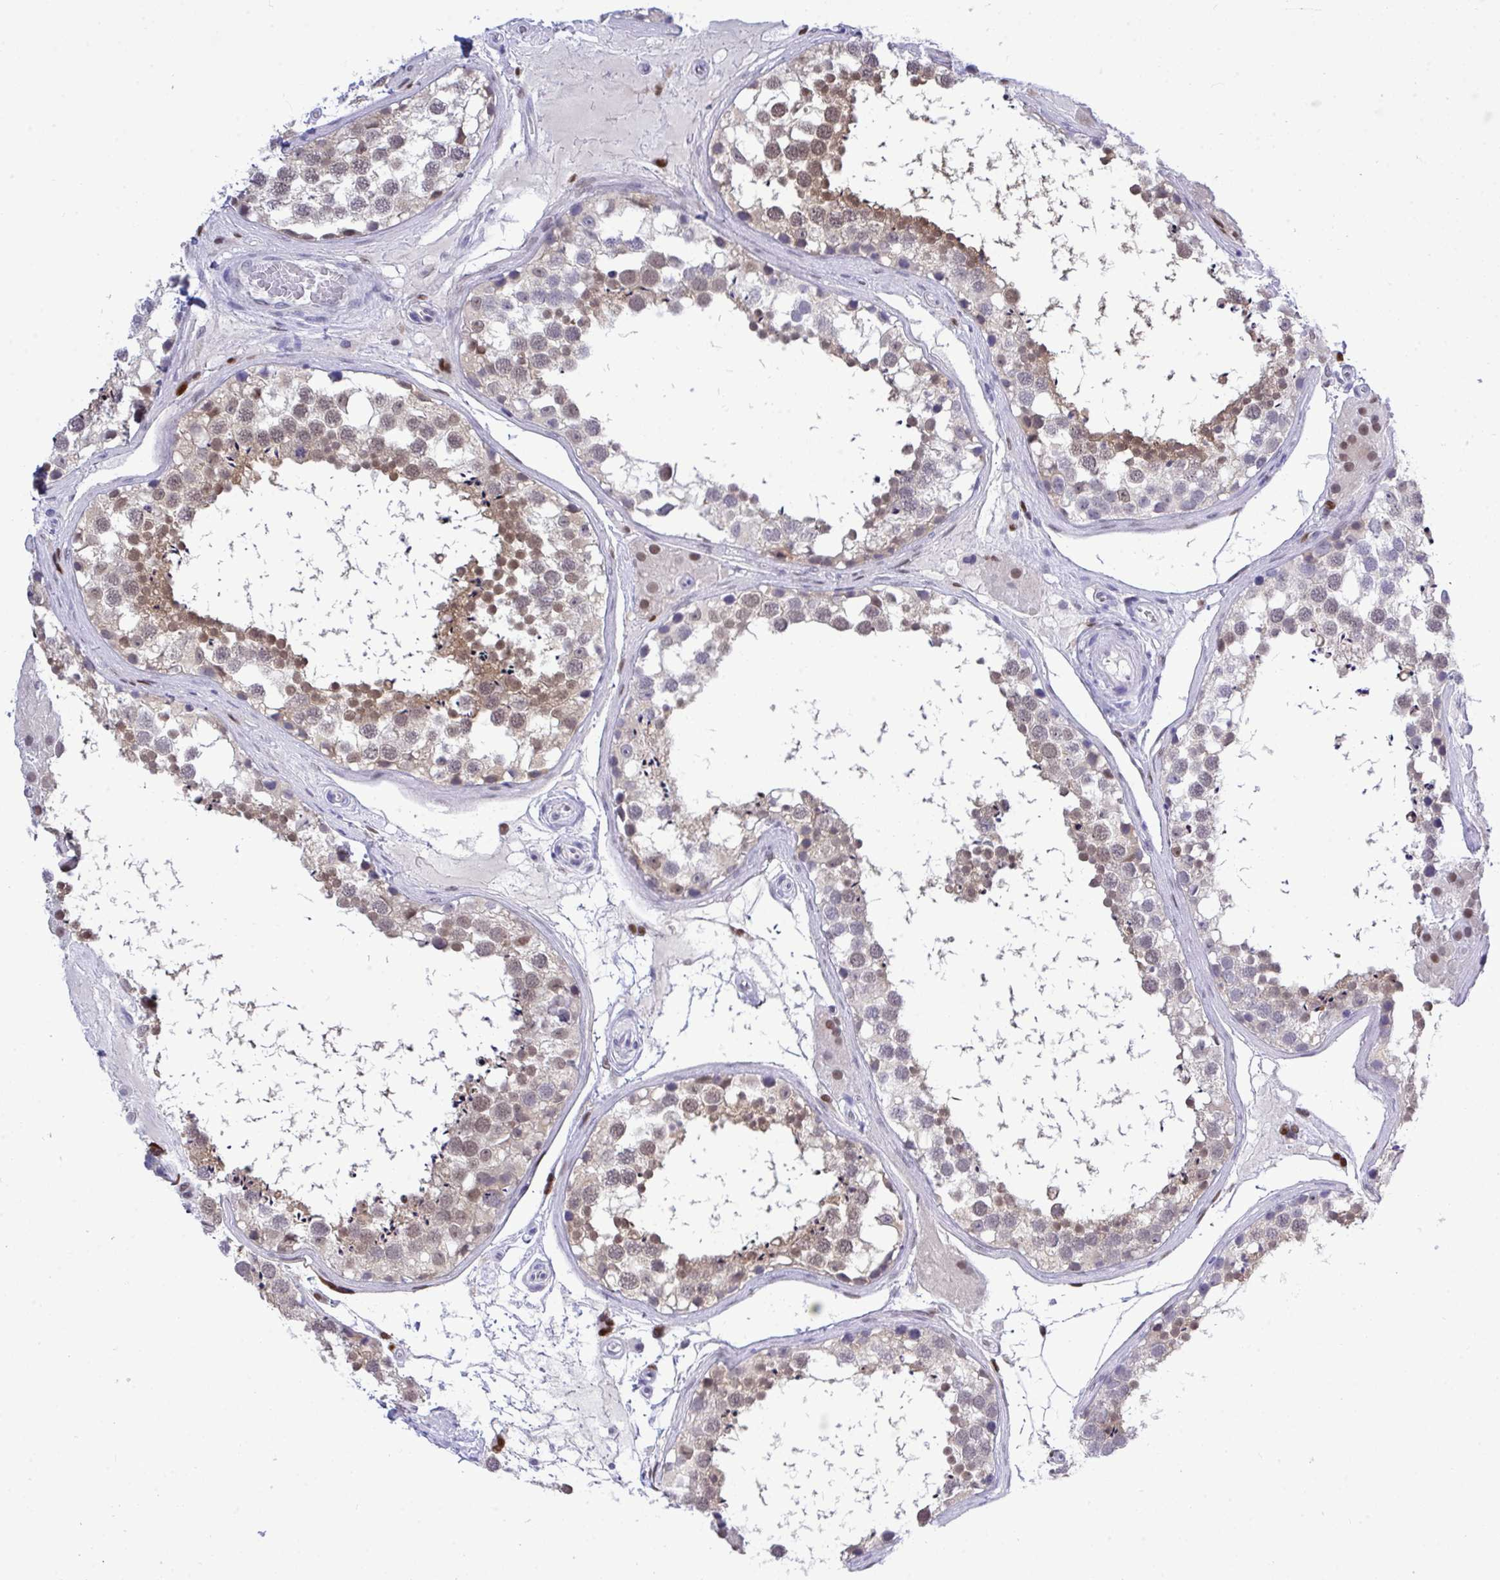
{"staining": {"intensity": "moderate", "quantity": "25%-75%", "location": "cytoplasmic/membranous,nuclear"}, "tissue": "testis", "cell_type": "Cells in seminiferous ducts", "image_type": "normal", "snomed": [{"axis": "morphology", "description": "Normal tissue, NOS"}, {"axis": "morphology", "description": "Seminoma, NOS"}, {"axis": "topography", "description": "Testis"}], "caption": "Human testis stained for a protein (brown) reveals moderate cytoplasmic/membranous,nuclear positive expression in about 25%-75% of cells in seminiferous ducts.", "gene": "THOP1", "patient": {"sex": "male", "age": 65}}